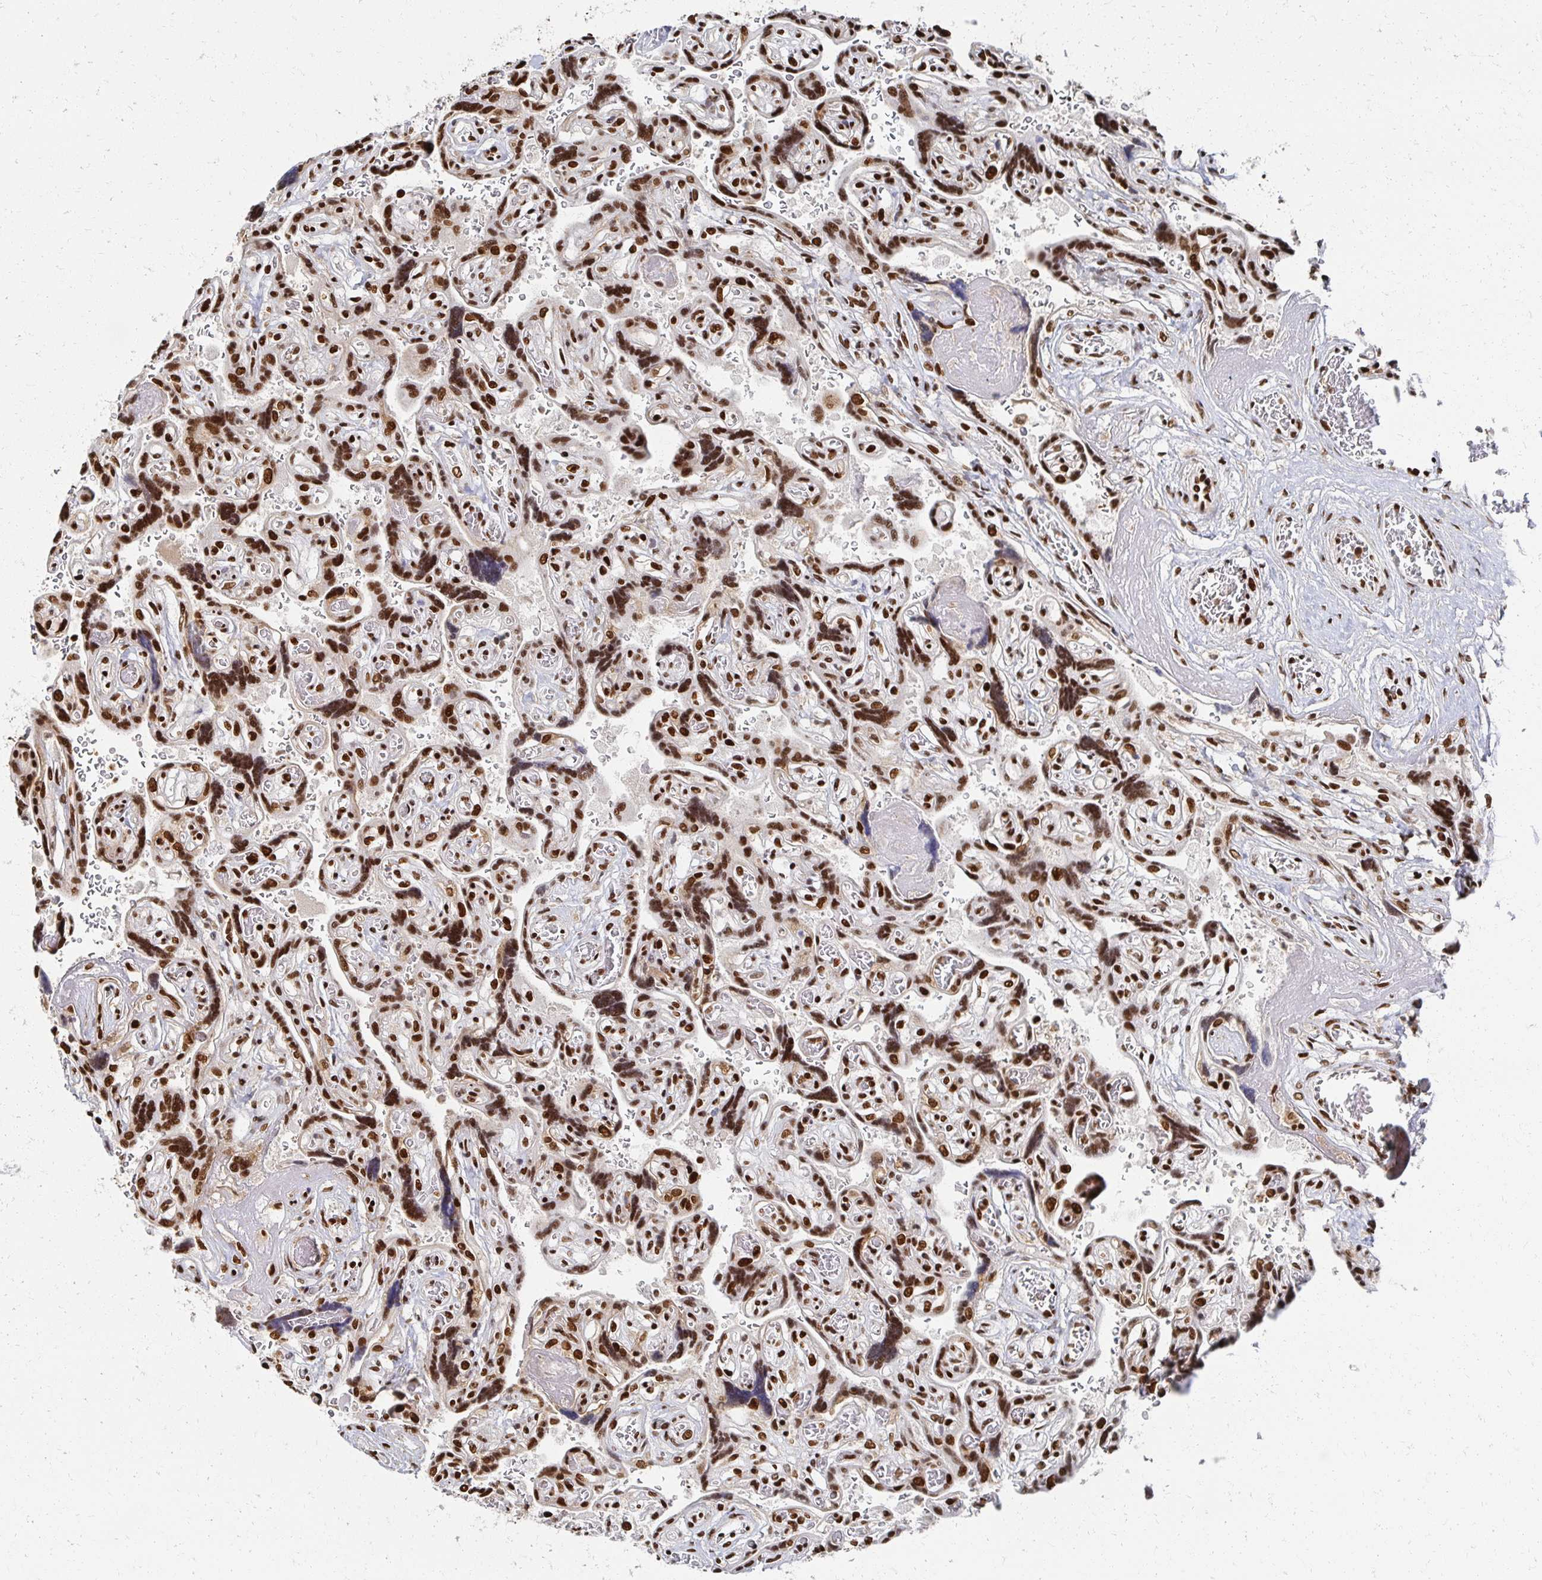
{"staining": {"intensity": "strong", "quantity": ">75%", "location": "nuclear"}, "tissue": "placenta", "cell_type": "Decidual cells", "image_type": "normal", "snomed": [{"axis": "morphology", "description": "Normal tissue, NOS"}, {"axis": "topography", "description": "Placenta"}], "caption": "Strong nuclear expression is identified in approximately >75% of decidual cells in unremarkable placenta.", "gene": "RBBP4", "patient": {"sex": "female", "age": 32}}